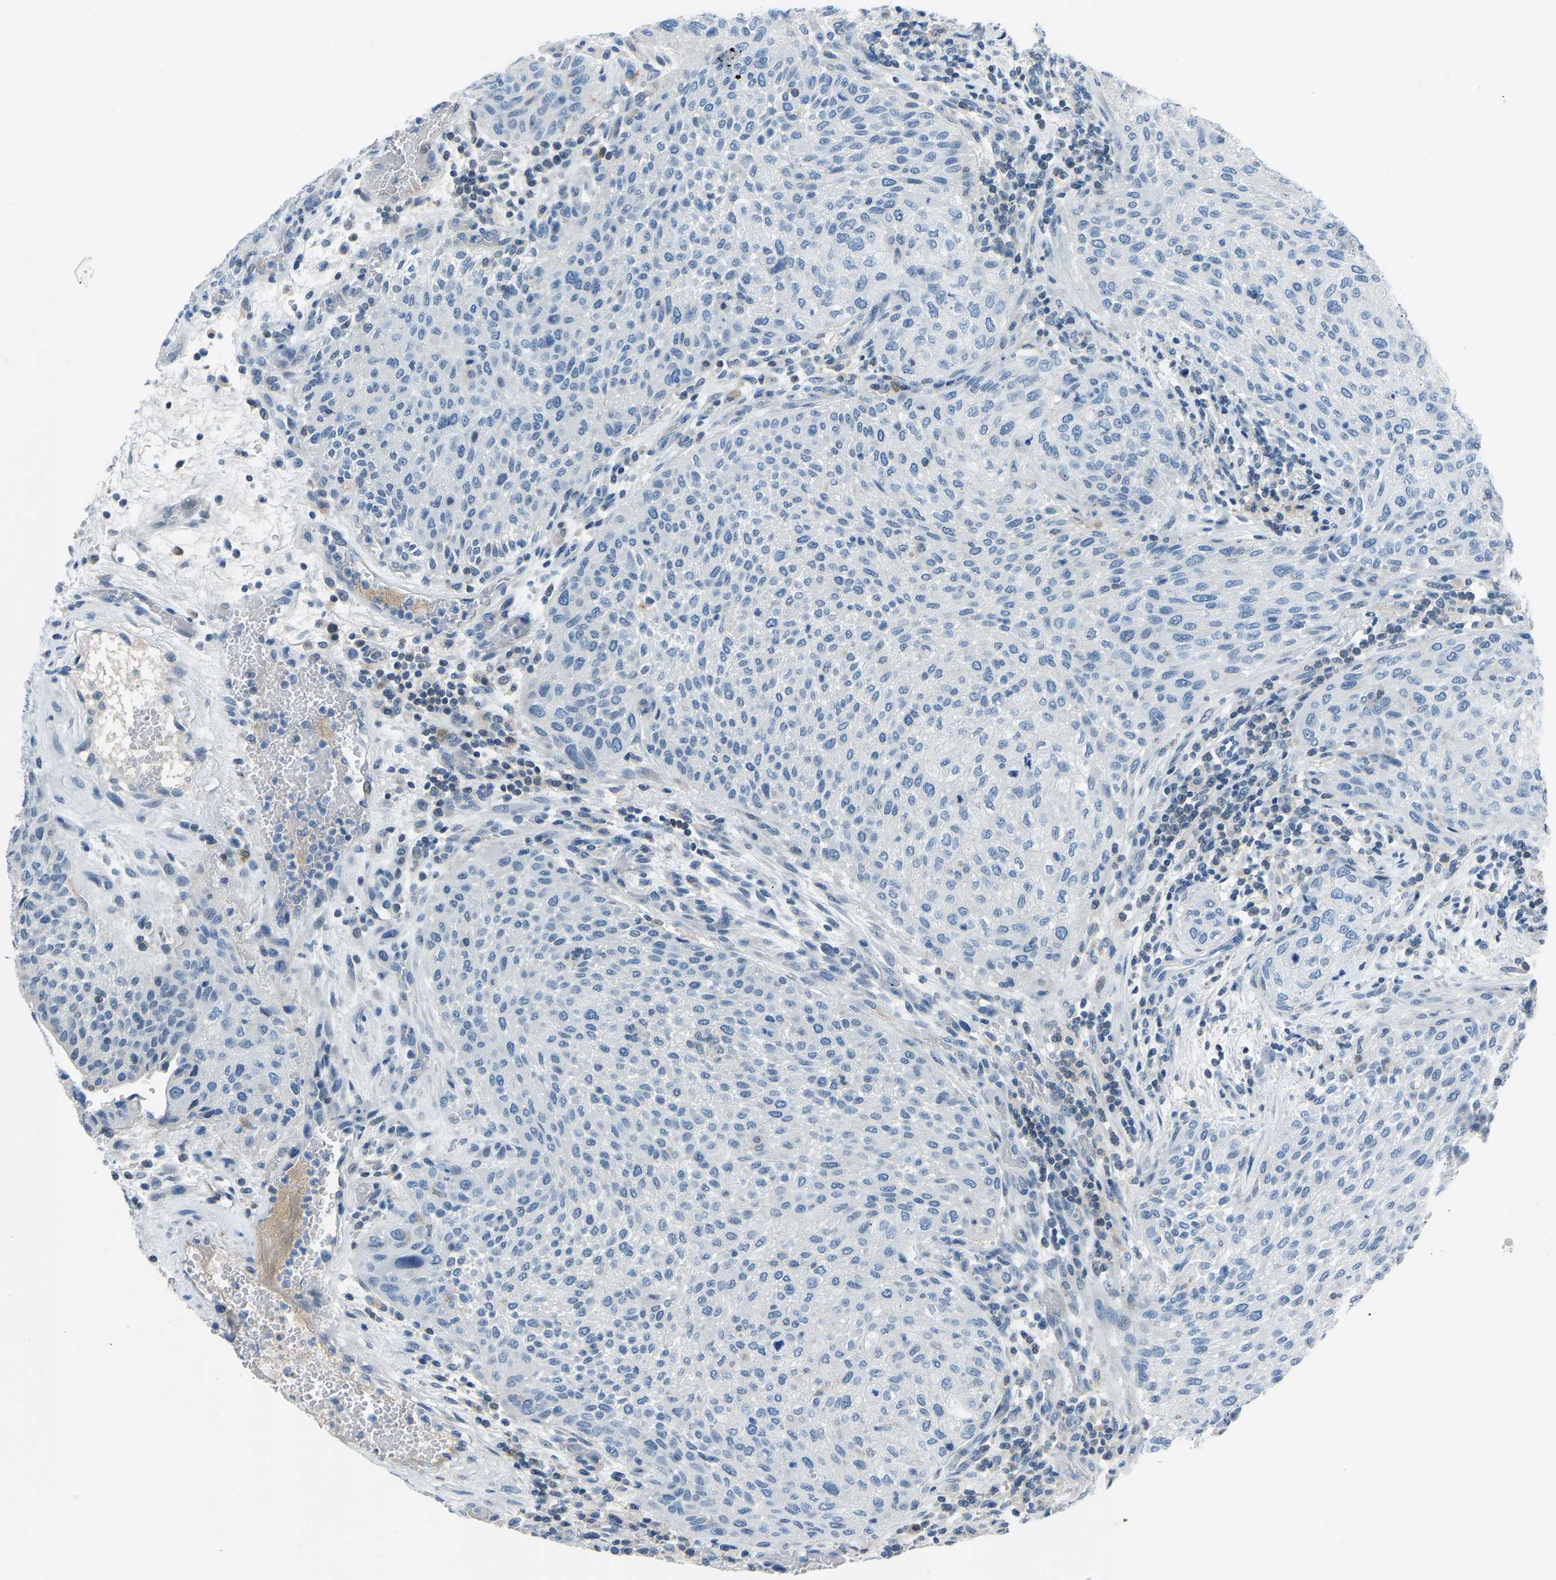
{"staining": {"intensity": "negative", "quantity": "none", "location": "none"}, "tissue": "urothelial cancer", "cell_type": "Tumor cells", "image_type": "cancer", "snomed": [{"axis": "morphology", "description": "Urothelial carcinoma, Low grade"}, {"axis": "morphology", "description": "Urothelial carcinoma, High grade"}, {"axis": "topography", "description": "Urinary bladder"}], "caption": "Immunohistochemical staining of urothelial cancer demonstrates no significant positivity in tumor cells.", "gene": "XIRP1", "patient": {"sex": "male", "age": 35}}